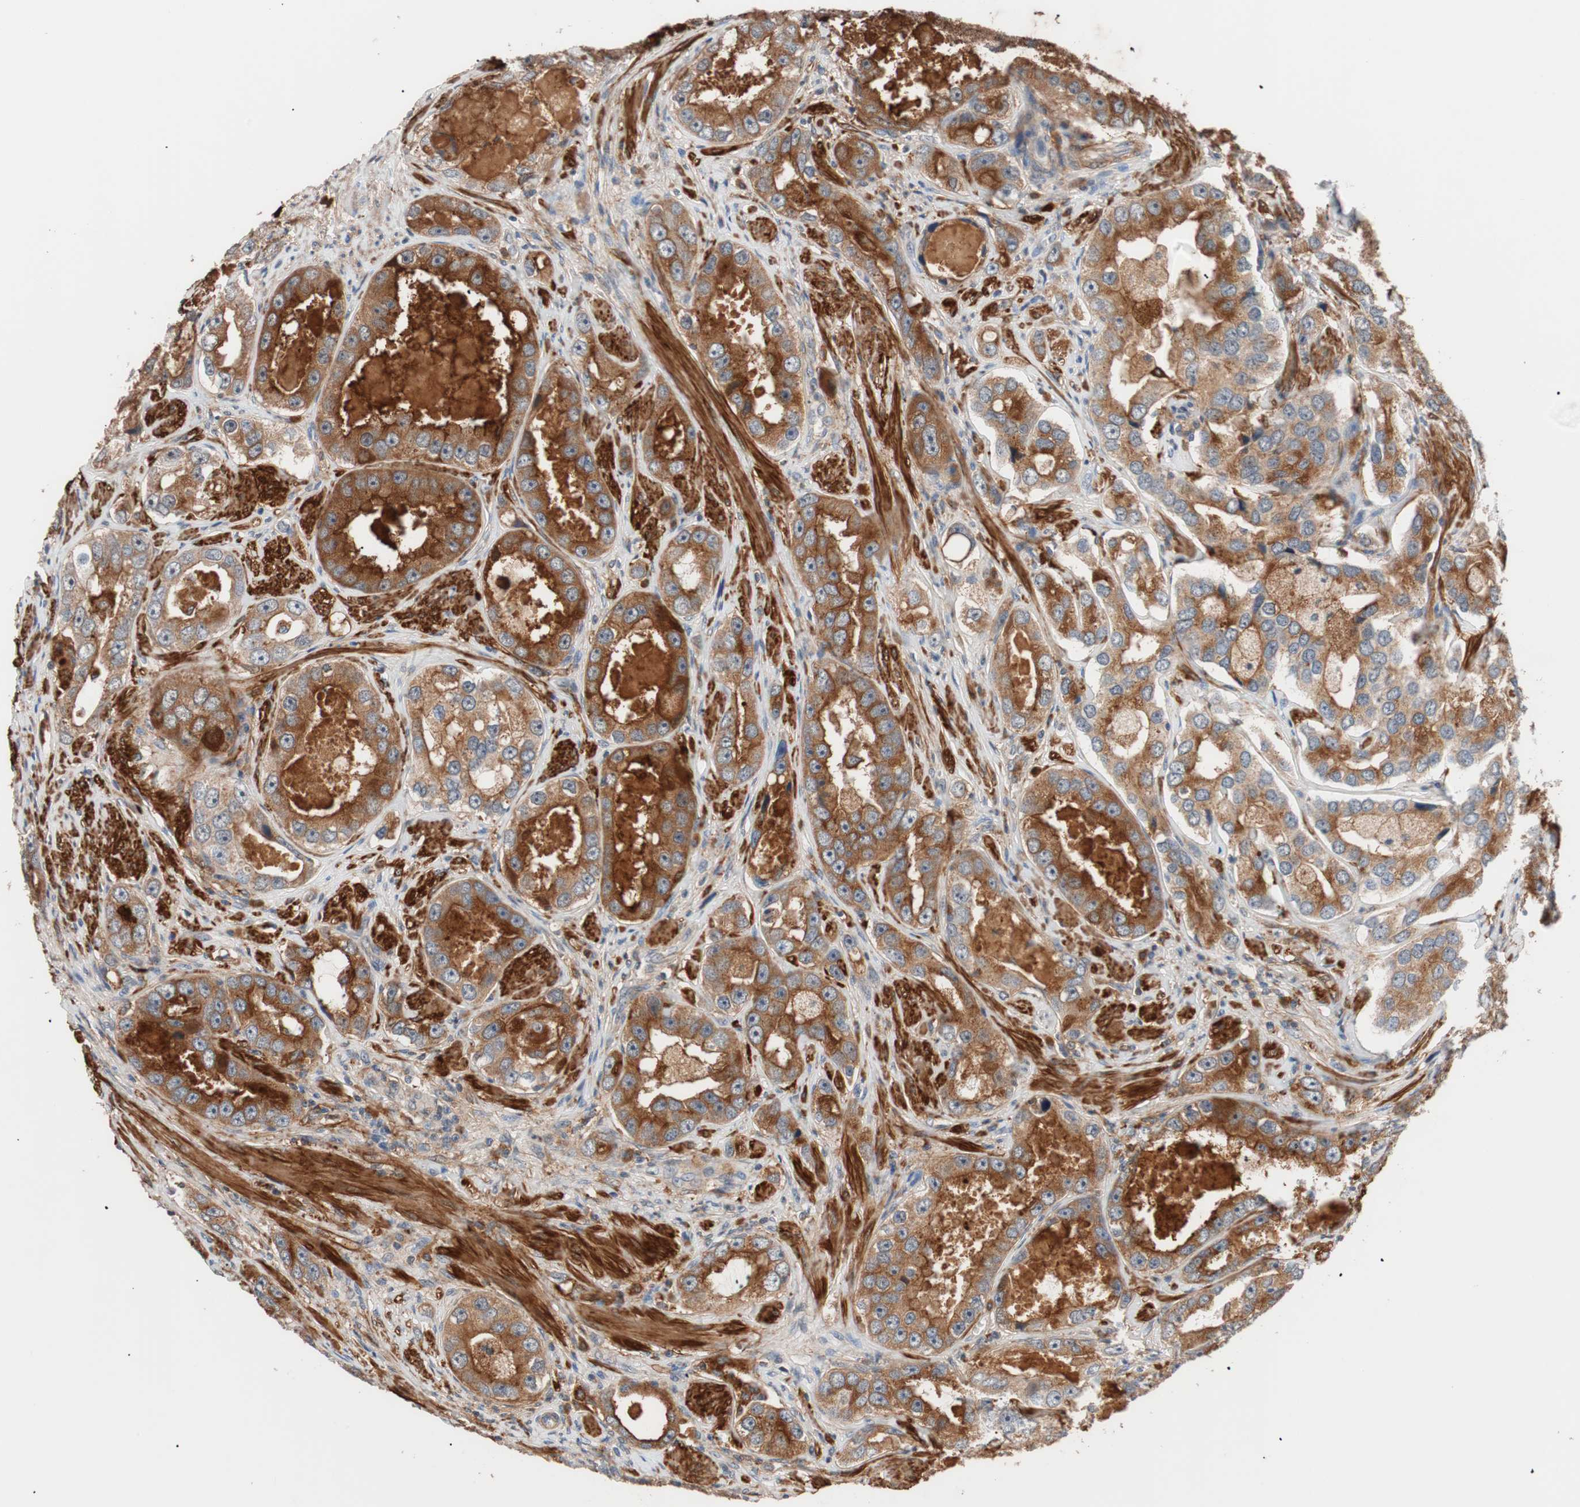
{"staining": {"intensity": "moderate", "quantity": "25%-75%", "location": "cytoplasmic/membranous"}, "tissue": "prostate cancer", "cell_type": "Tumor cells", "image_type": "cancer", "snomed": [{"axis": "morphology", "description": "Adenocarcinoma, High grade"}, {"axis": "topography", "description": "Prostate"}], "caption": "High-magnification brightfield microscopy of prostate adenocarcinoma (high-grade) stained with DAB (brown) and counterstained with hematoxylin (blue). tumor cells exhibit moderate cytoplasmic/membranous staining is appreciated in about25%-75% of cells.", "gene": "LITAF", "patient": {"sex": "male", "age": 63}}